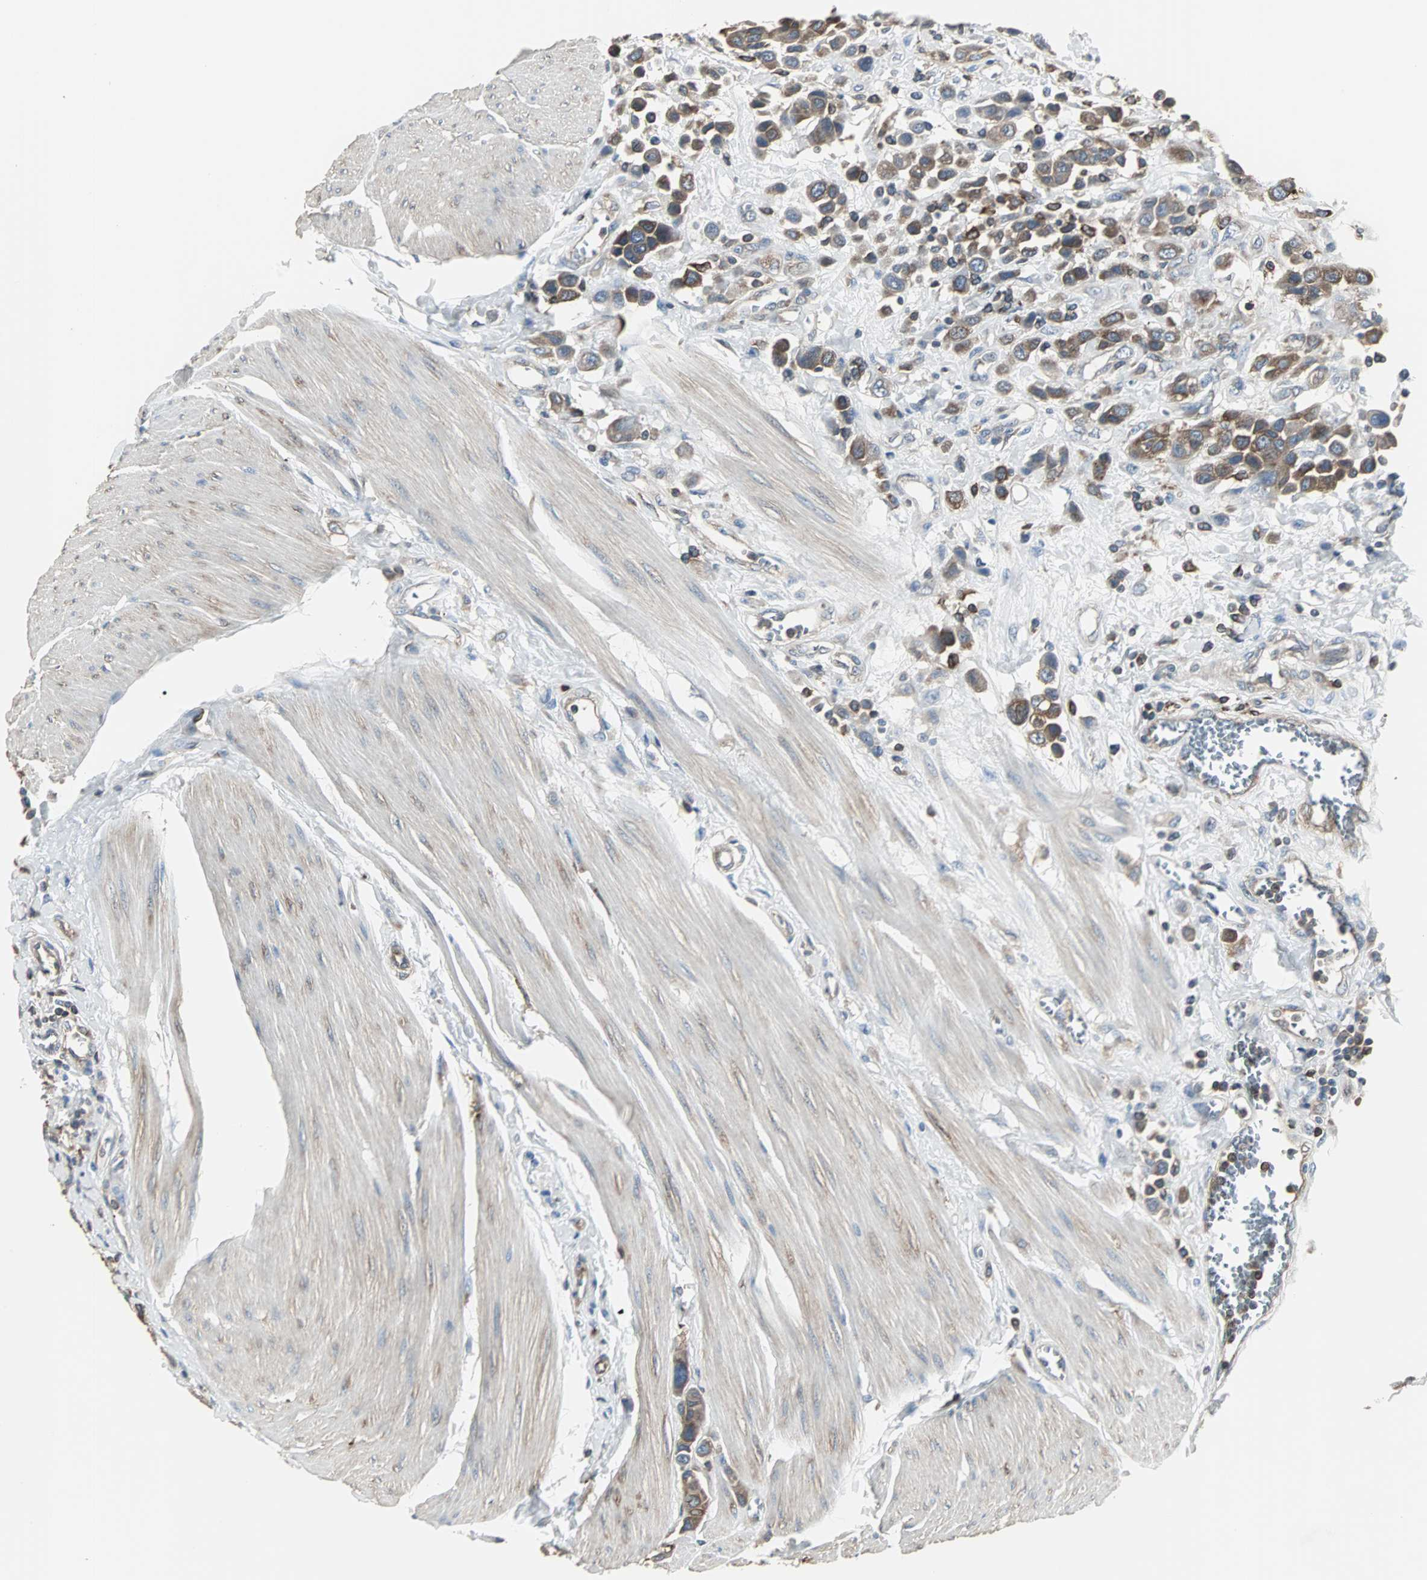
{"staining": {"intensity": "strong", "quantity": ">75%", "location": "cytoplasmic/membranous"}, "tissue": "urothelial cancer", "cell_type": "Tumor cells", "image_type": "cancer", "snomed": [{"axis": "morphology", "description": "Urothelial carcinoma, High grade"}, {"axis": "topography", "description": "Urinary bladder"}], "caption": "Immunohistochemical staining of human urothelial carcinoma (high-grade) displays high levels of strong cytoplasmic/membranous protein staining in about >75% of tumor cells.", "gene": "LRRFIP1", "patient": {"sex": "male", "age": 50}}